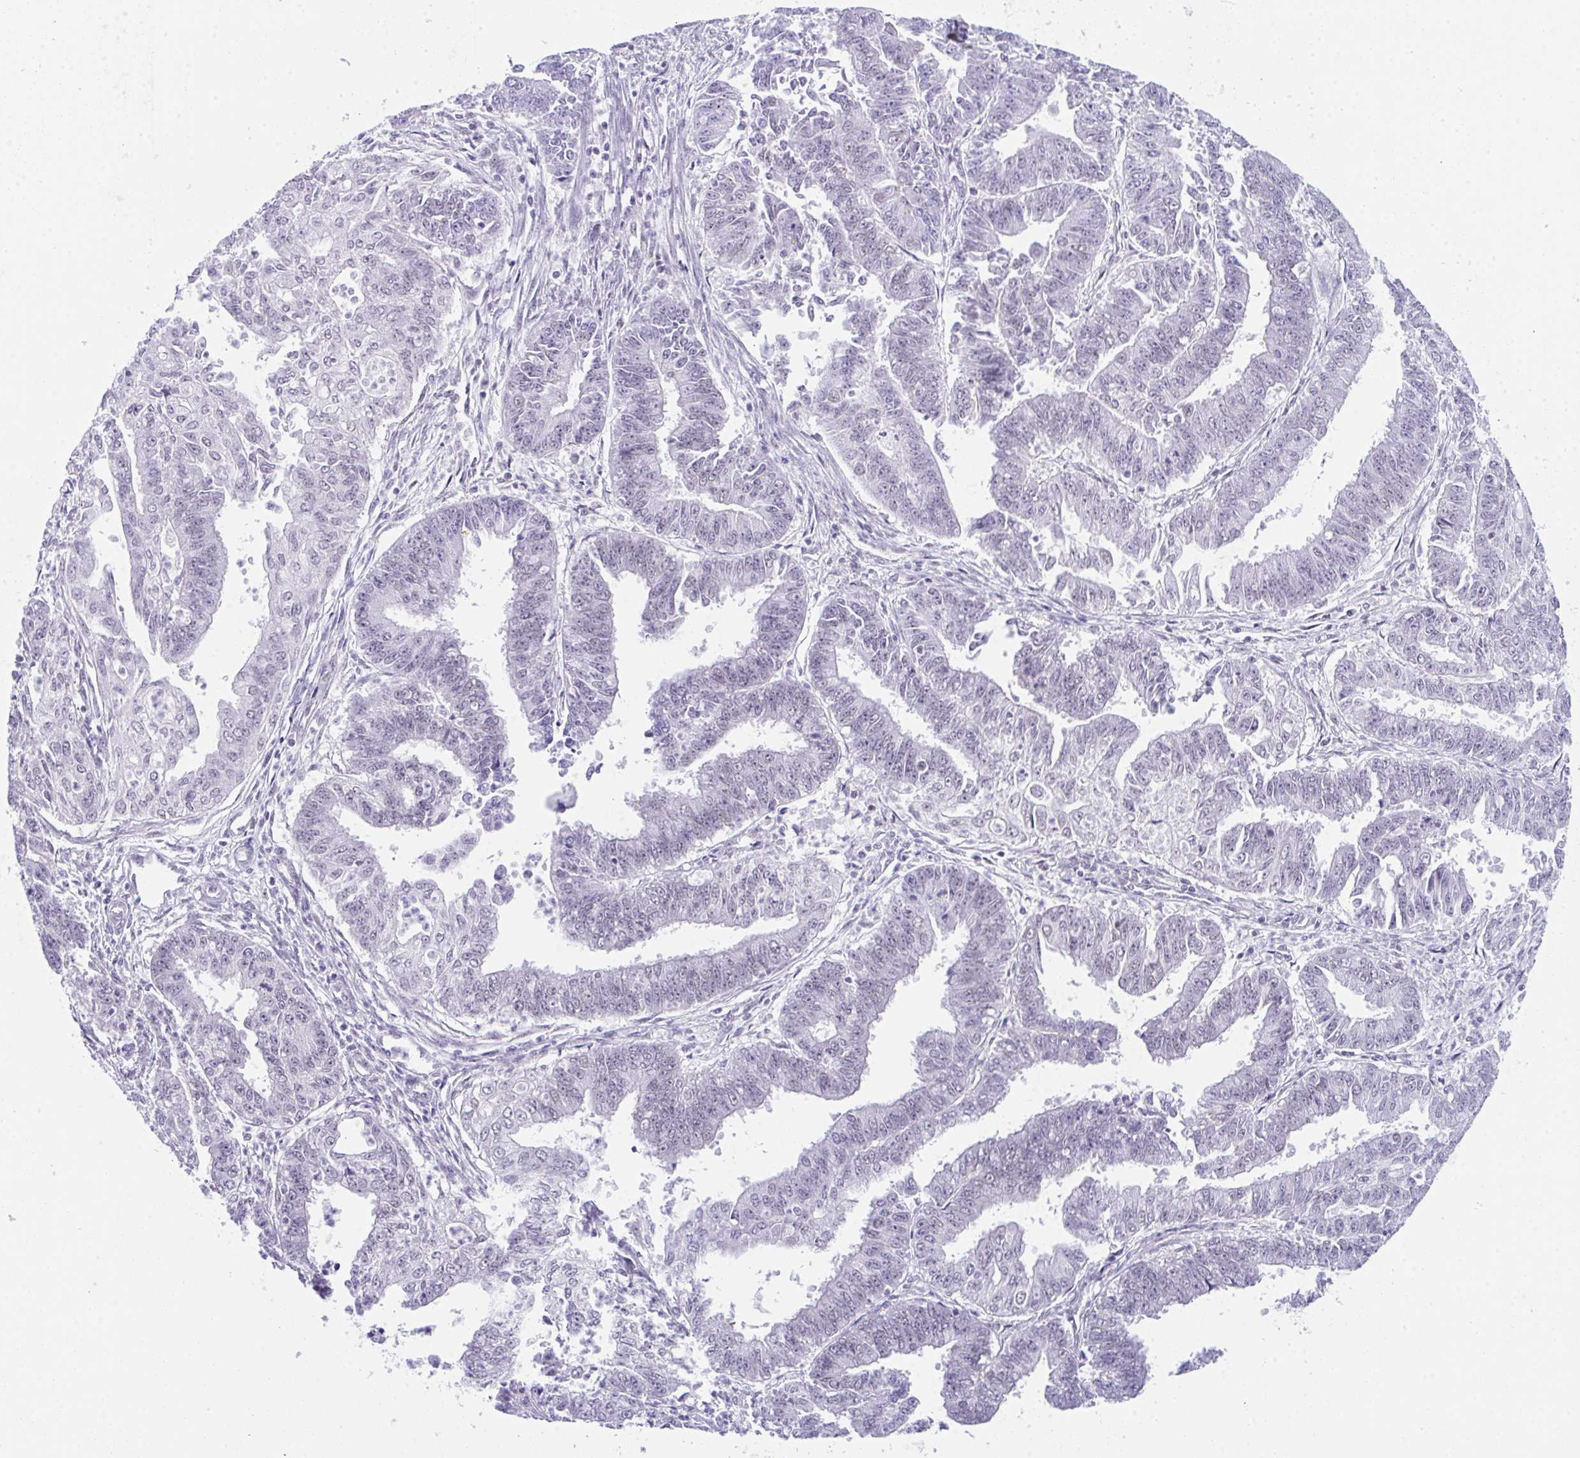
{"staining": {"intensity": "negative", "quantity": "none", "location": "none"}, "tissue": "endometrial cancer", "cell_type": "Tumor cells", "image_type": "cancer", "snomed": [{"axis": "morphology", "description": "Adenocarcinoma, NOS"}, {"axis": "topography", "description": "Endometrium"}], "caption": "Immunohistochemical staining of human adenocarcinoma (endometrial) displays no significant positivity in tumor cells.", "gene": "CDK13", "patient": {"sex": "female", "age": 73}}